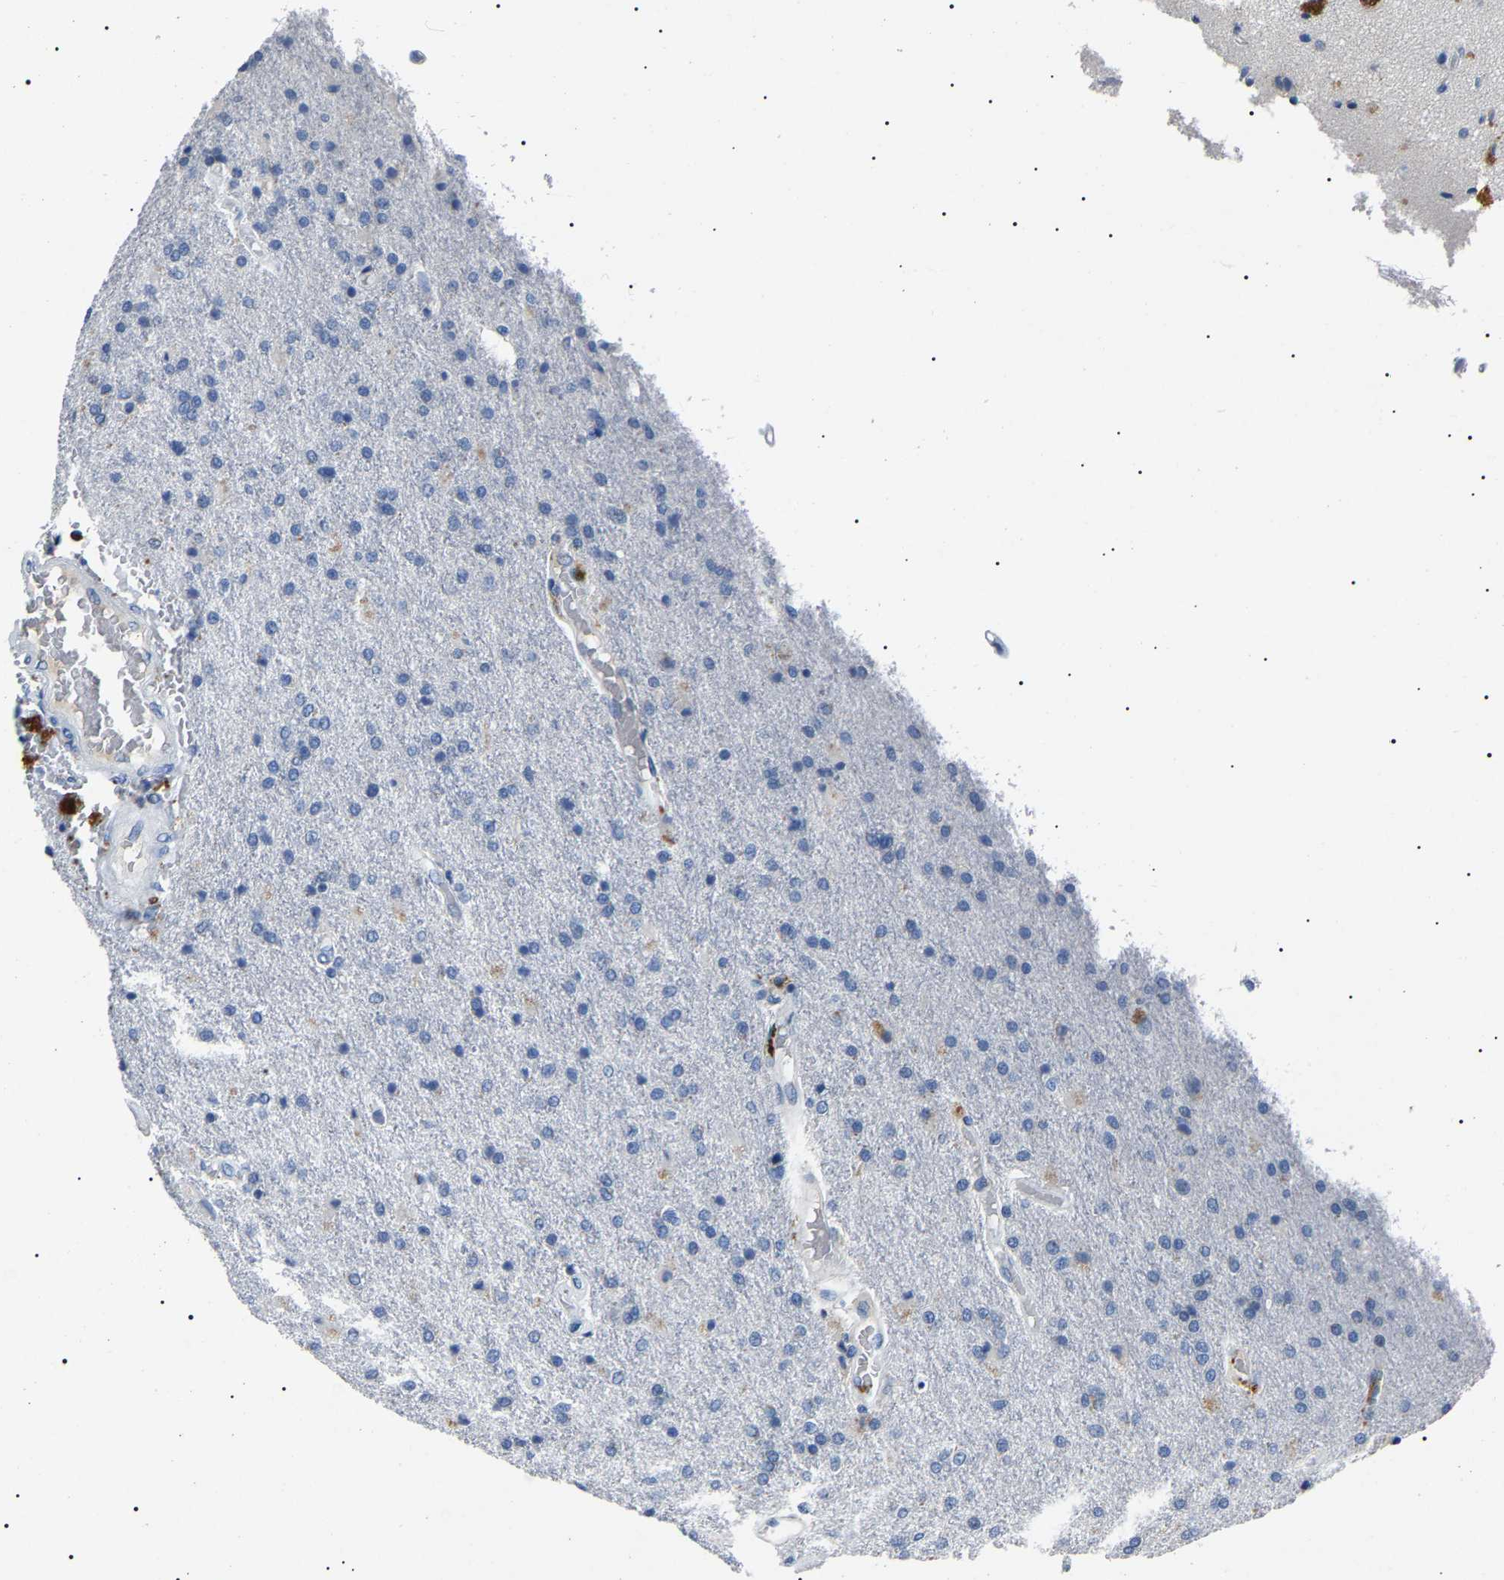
{"staining": {"intensity": "negative", "quantity": "none", "location": "none"}, "tissue": "glioma", "cell_type": "Tumor cells", "image_type": "cancer", "snomed": [{"axis": "morphology", "description": "Glioma, malignant, High grade"}, {"axis": "topography", "description": "Brain"}], "caption": "Immunohistochemistry (IHC) of human malignant glioma (high-grade) exhibits no staining in tumor cells.", "gene": "KLK15", "patient": {"sex": "male", "age": 72}}